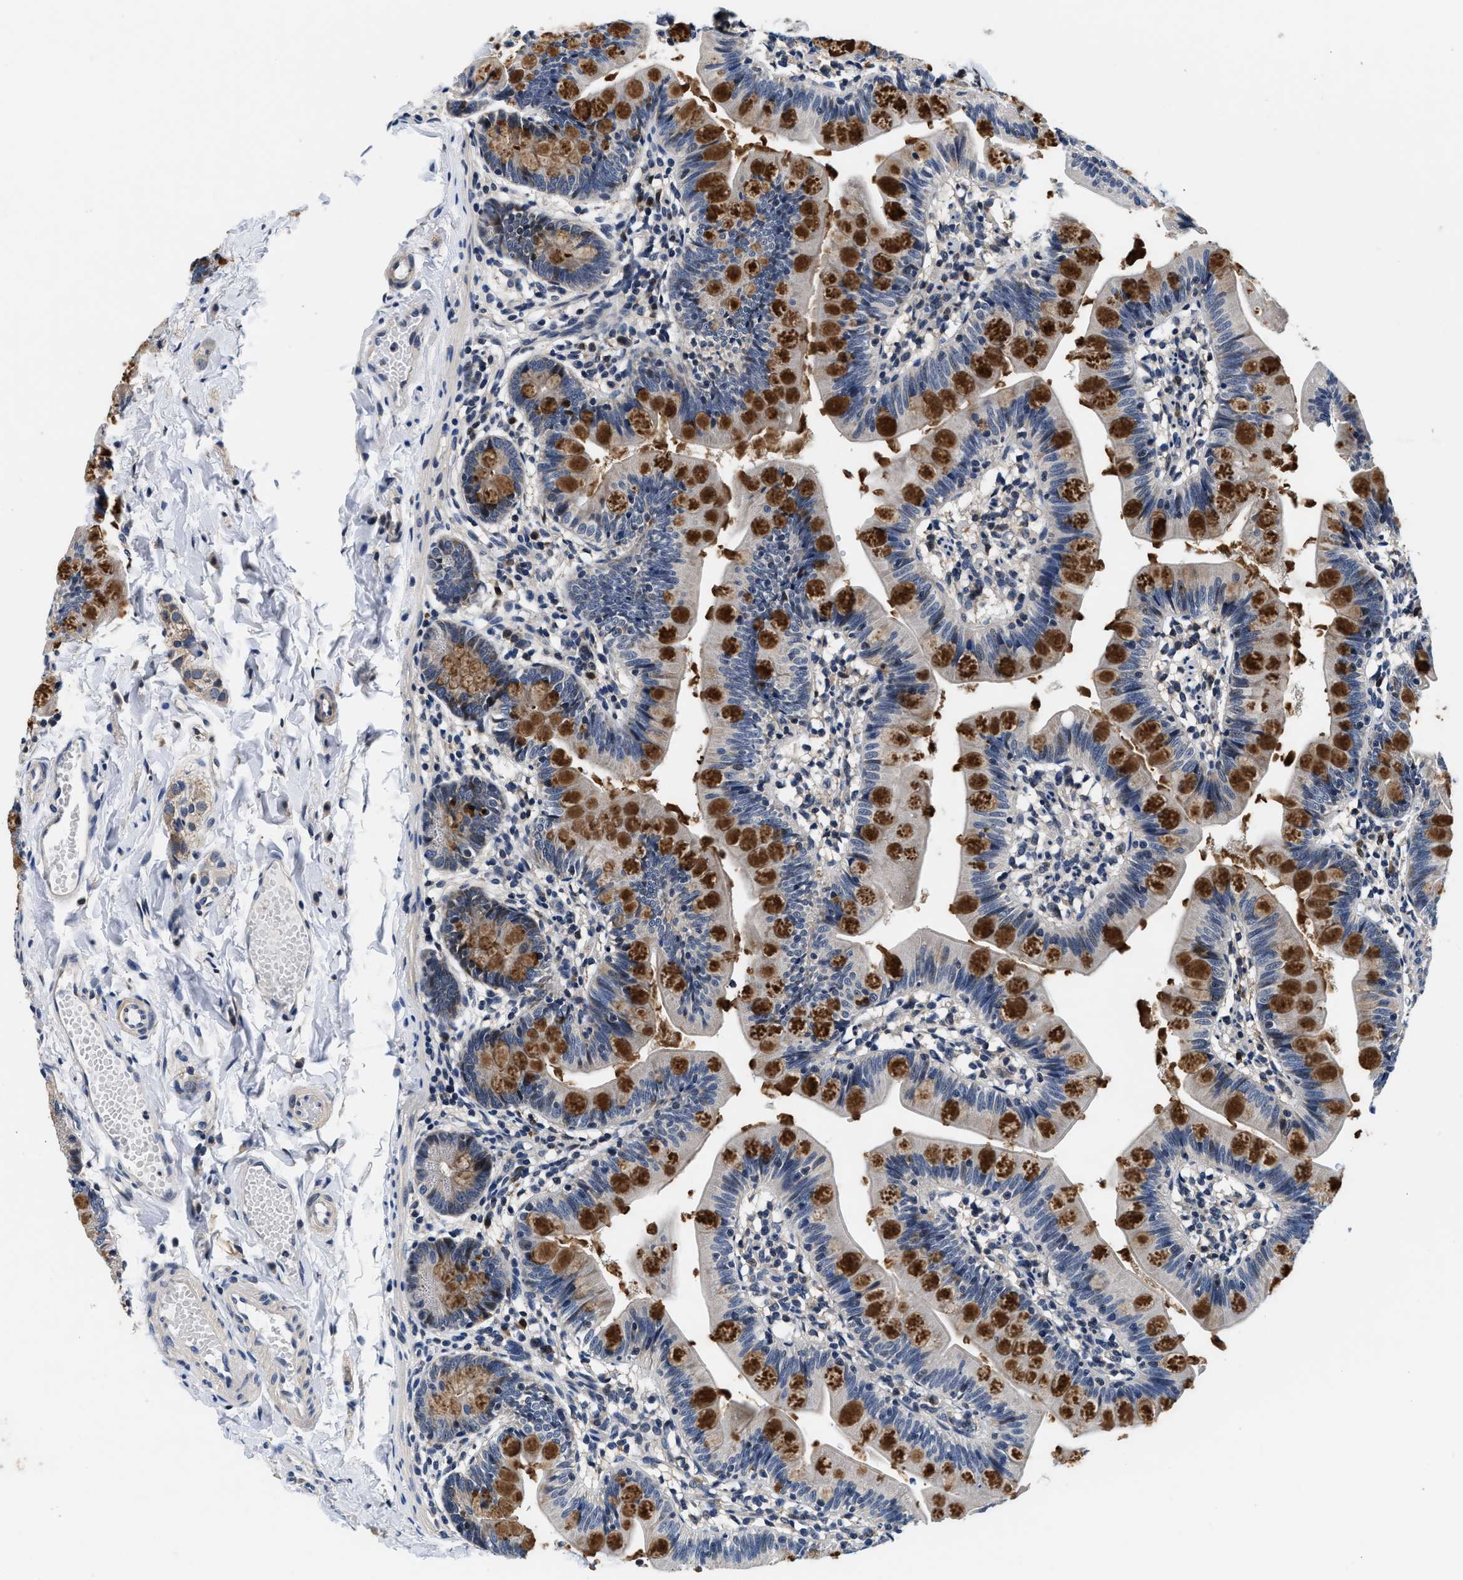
{"staining": {"intensity": "strong", "quantity": ">75%", "location": "cytoplasmic/membranous"}, "tissue": "small intestine", "cell_type": "Glandular cells", "image_type": "normal", "snomed": [{"axis": "morphology", "description": "Normal tissue, NOS"}, {"axis": "topography", "description": "Small intestine"}], "caption": "An immunohistochemistry (IHC) micrograph of benign tissue is shown. Protein staining in brown shows strong cytoplasmic/membranous positivity in small intestine within glandular cells. The staining was performed using DAB (3,3'-diaminobenzidine) to visualize the protein expression in brown, while the nuclei were stained in blue with hematoxylin (Magnification: 20x).", "gene": "PHPT1", "patient": {"sex": "male", "age": 7}}